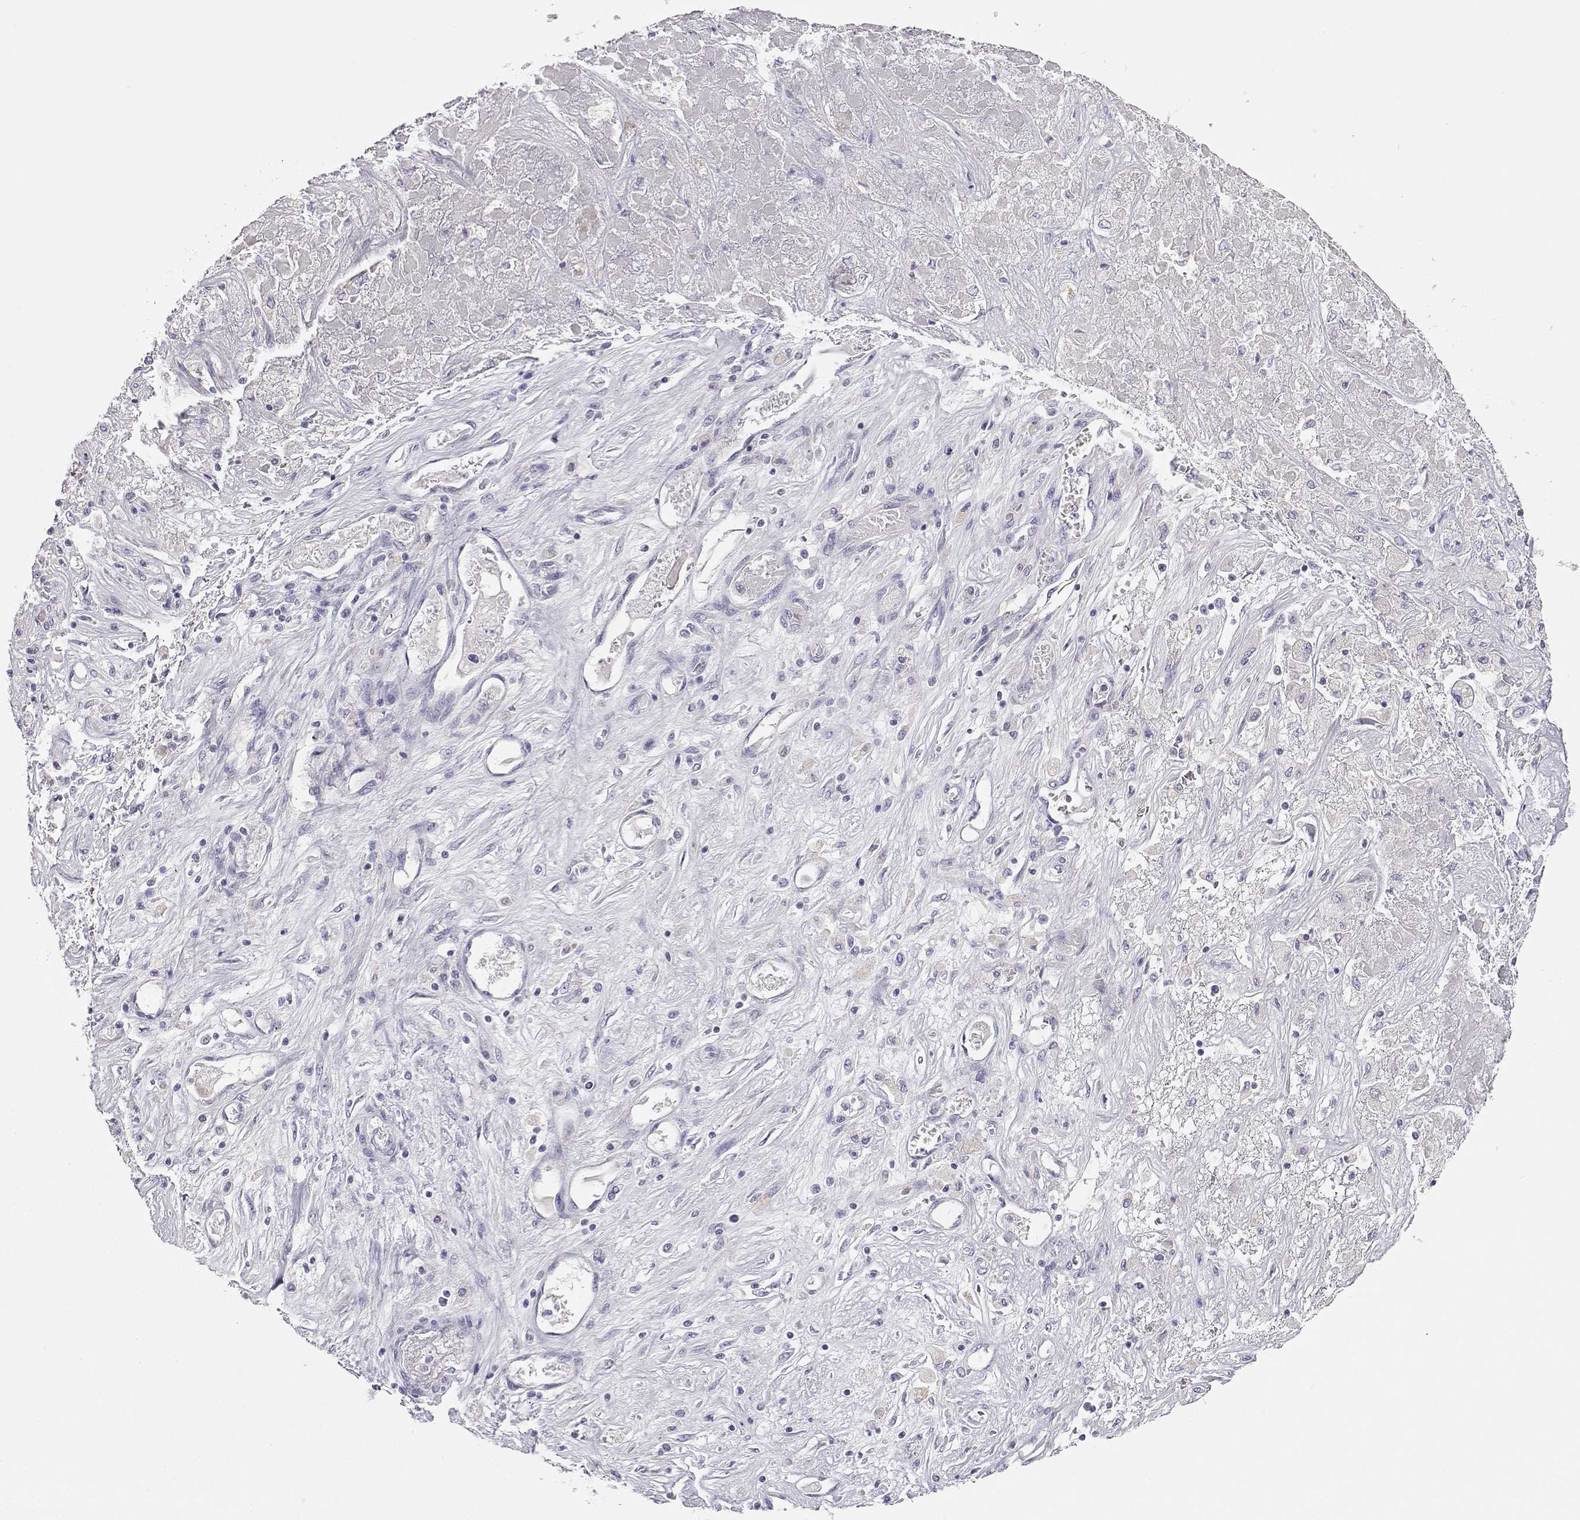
{"staining": {"intensity": "negative", "quantity": "none", "location": "none"}, "tissue": "liver cancer", "cell_type": "Tumor cells", "image_type": "cancer", "snomed": [{"axis": "morphology", "description": "Cholangiocarcinoma"}, {"axis": "topography", "description": "Liver"}], "caption": "A high-resolution histopathology image shows IHC staining of liver cancer, which reveals no significant positivity in tumor cells.", "gene": "GPR174", "patient": {"sex": "female", "age": 52}}